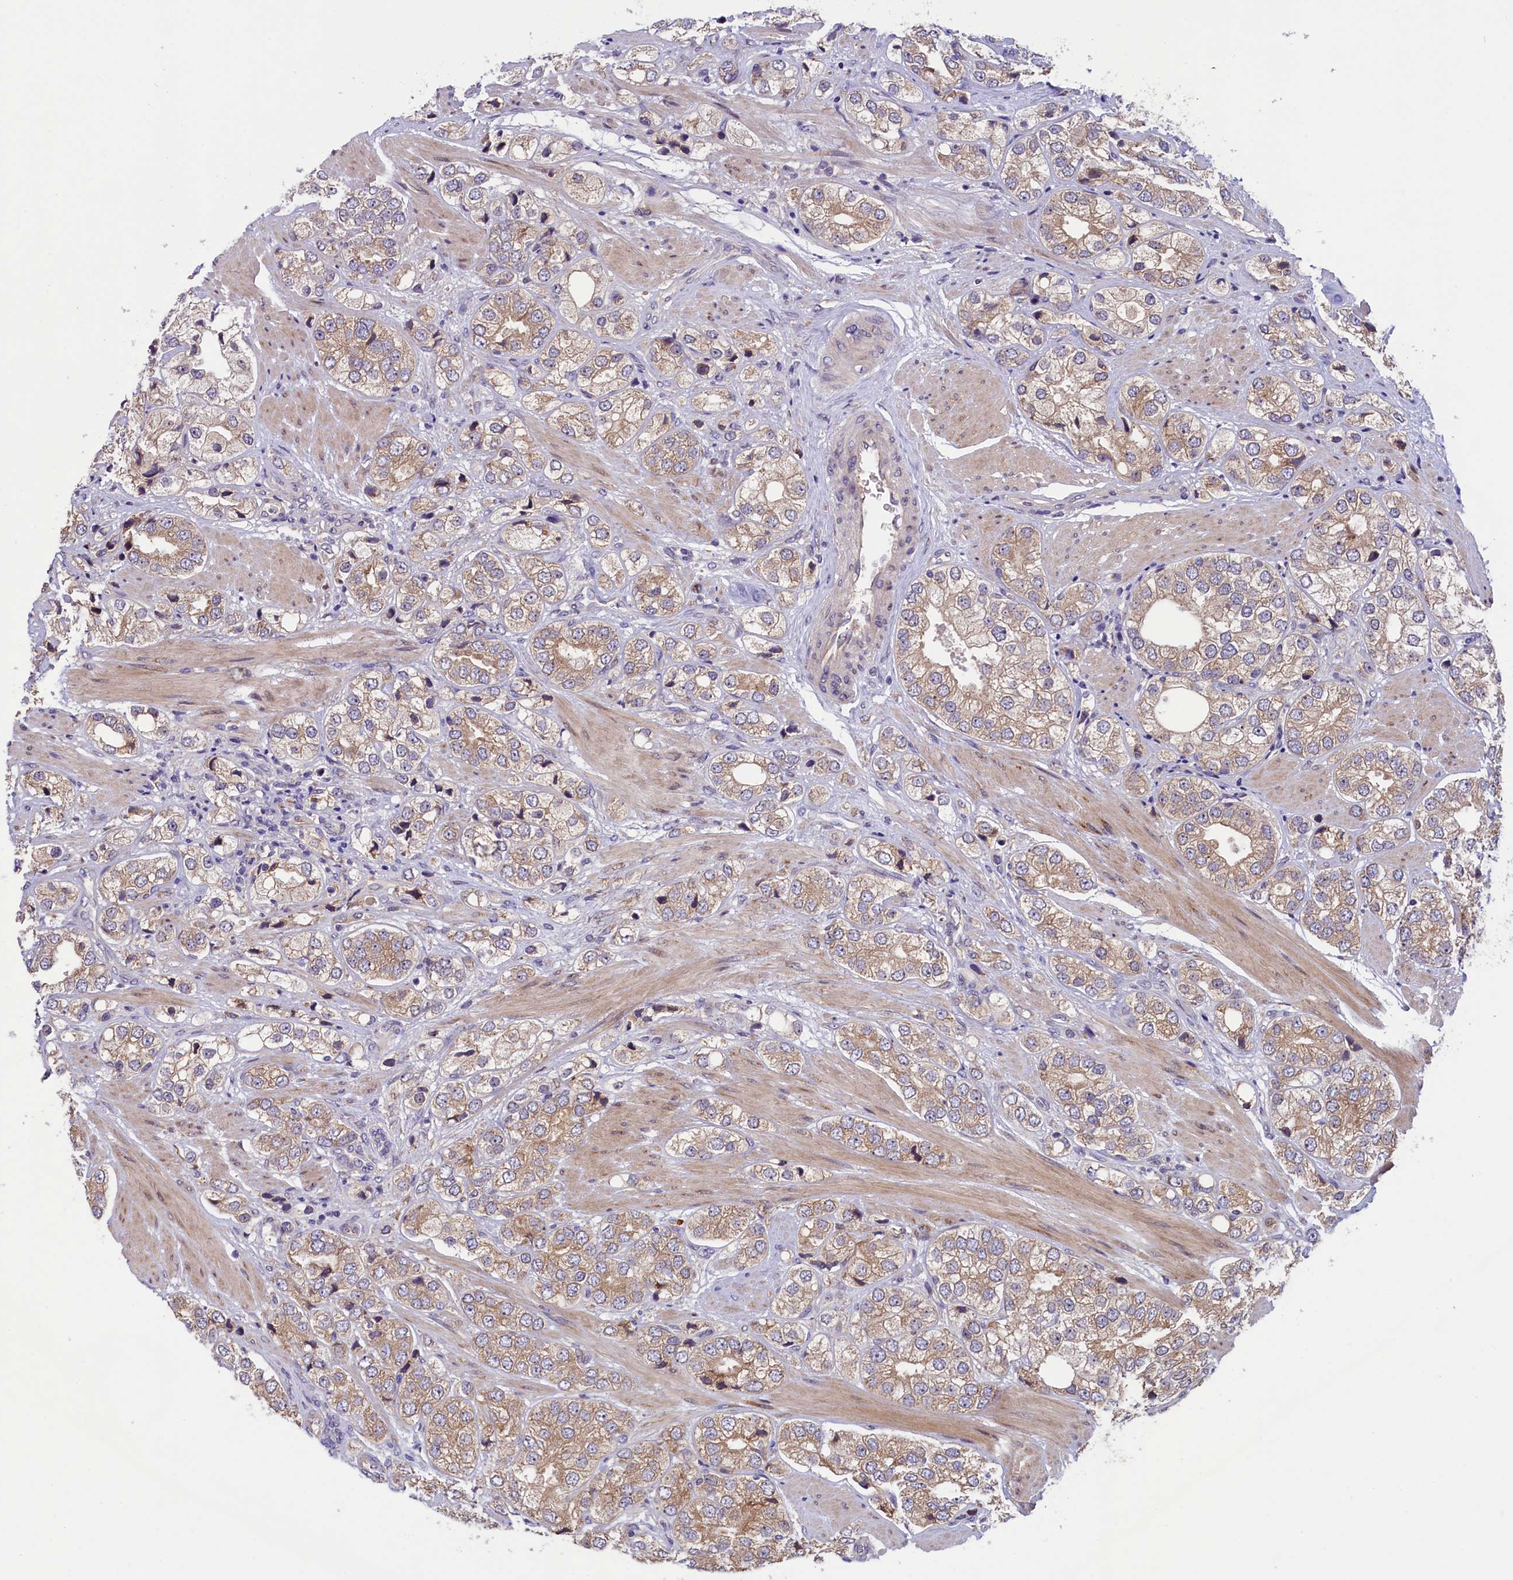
{"staining": {"intensity": "moderate", "quantity": ">75%", "location": "cytoplasmic/membranous"}, "tissue": "prostate cancer", "cell_type": "Tumor cells", "image_type": "cancer", "snomed": [{"axis": "morphology", "description": "Adenocarcinoma, High grade"}, {"axis": "topography", "description": "Prostate"}], "caption": "This is an image of immunohistochemistry staining of high-grade adenocarcinoma (prostate), which shows moderate expression in the cytoplasmic/membranous of tumor cells.", "gene": "CCDC9B", "patient": {"sex": "male", "age": 50}}